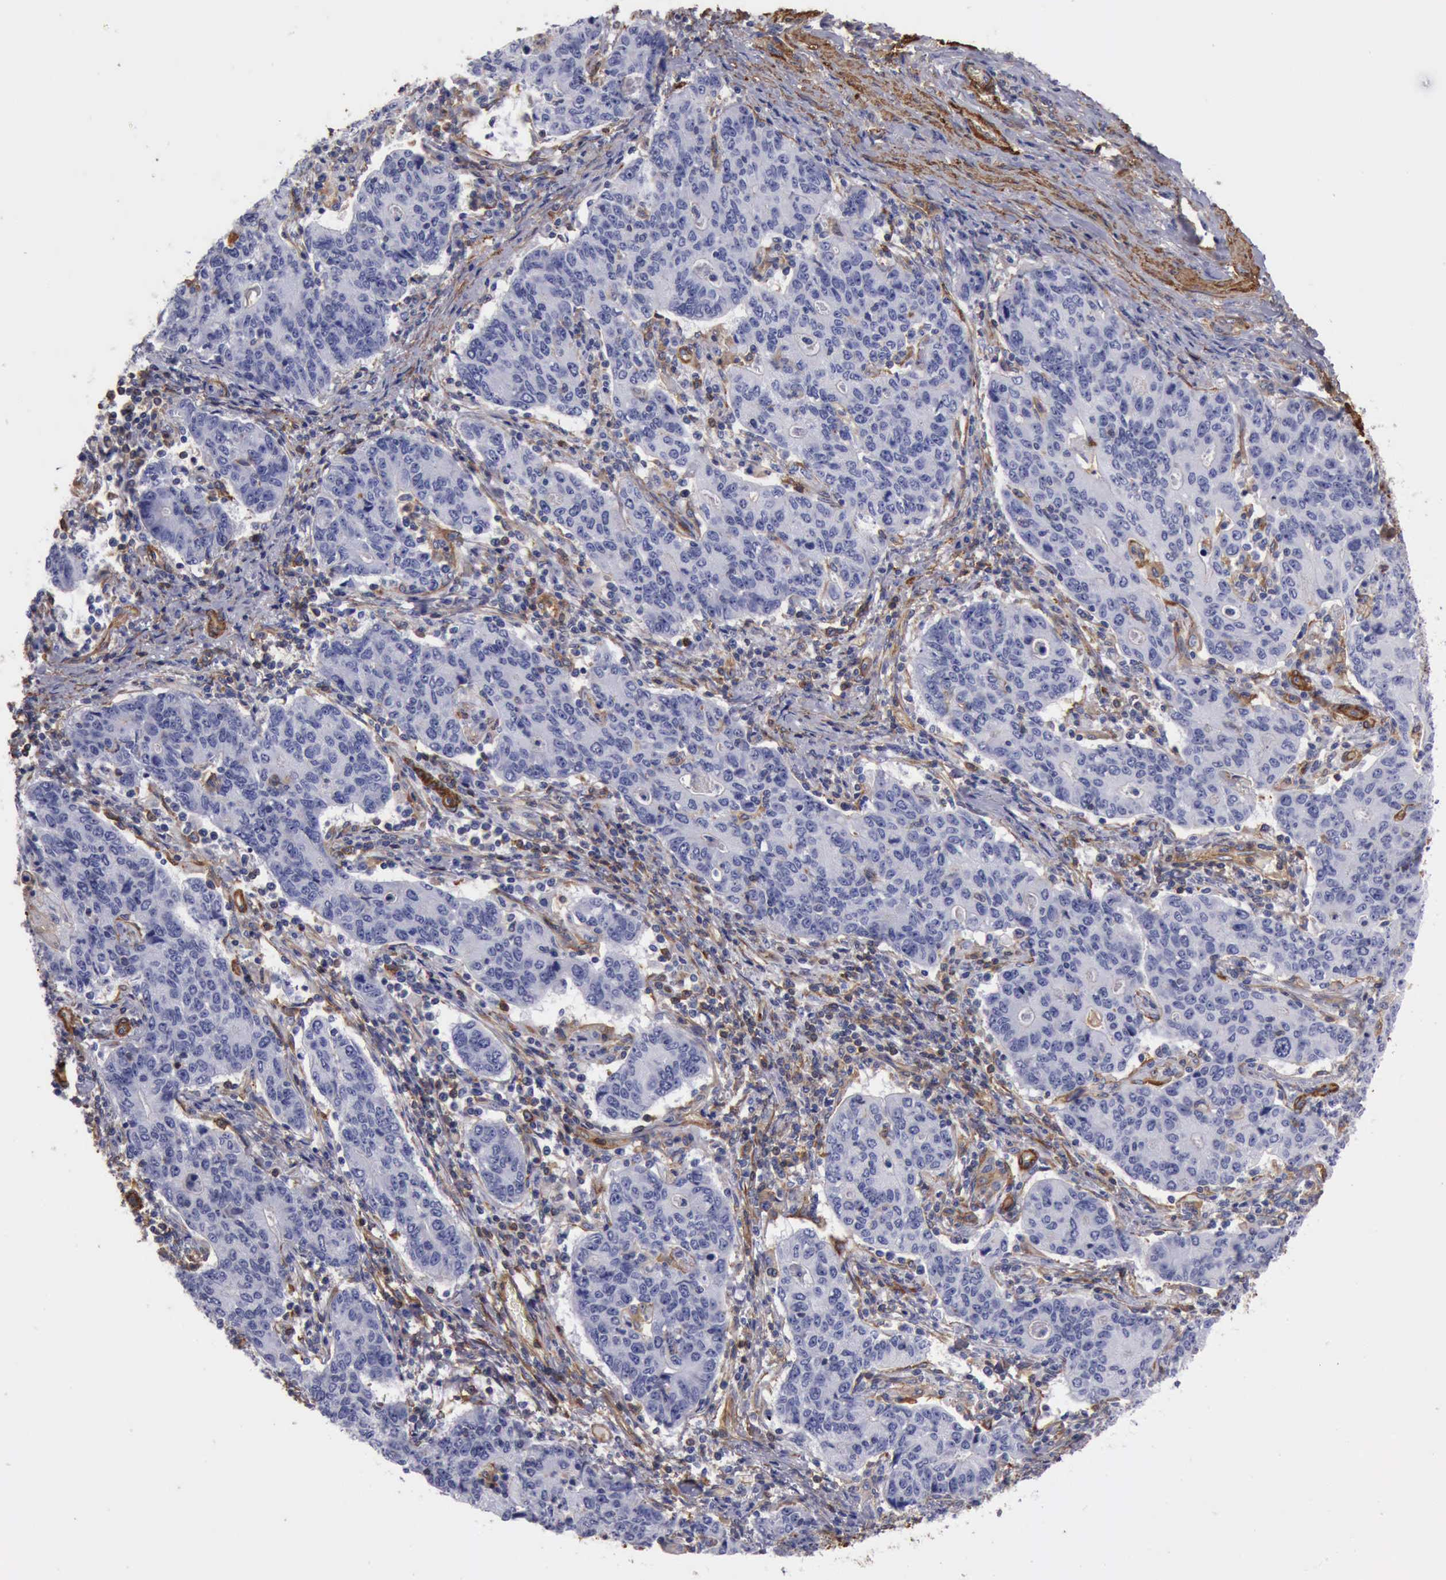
{"staining": {"intensity": "moderate", "quantity": "<25%", "location": "cytoplasmic/membranous"}, "tissue": "stomach cancer", "cell_type": "Tumor cells", "image_type": "cancer", "snomed": [{"axis": "morphology", "description": "Adenocarcinoma, NOS"}, {"axis": "topography", "description": "Esophagus"}, {"axis": "topography", "description": "Stomach"}], "caption": "Protein analysis of stomach cancer tissue shows moderate cytoplasmic/membranous staining in approximately <25% of tumor cells.", "gene": "FLNA", "patient": {"sex": "male", "age": 74}}